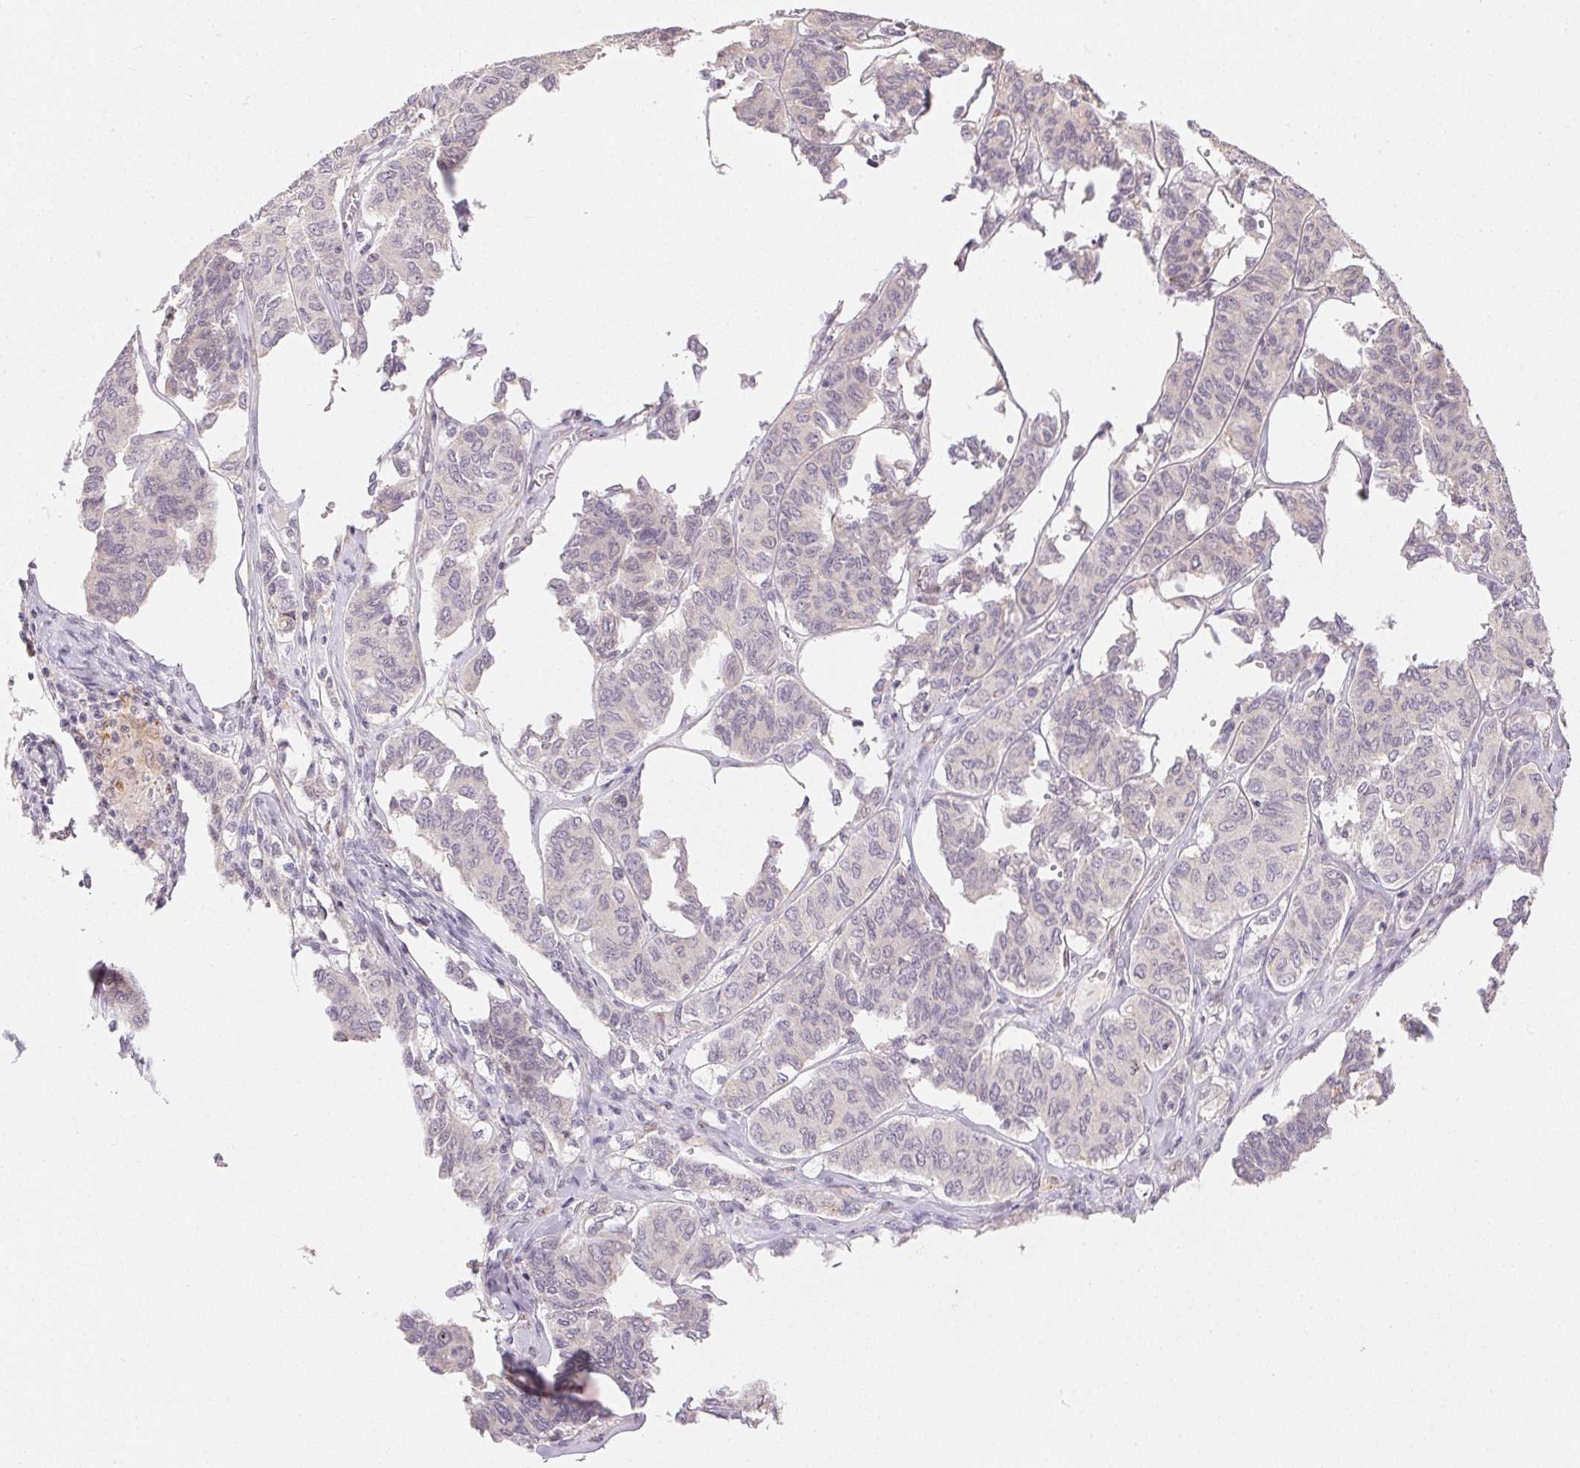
{"staining": {"intensity": "negative", "quantity": "none", "location": "none"}, "tissue": "ovarian cancer", "cell_type": "Tumor cells", "image_type": "cancer", "snomed": [{"axis": "morphology", "description": "Carcinoma, endometroid"}, {"axis": "topography", "description": "Ovary"}], "caption": "High power microscopy histopathology image of an immunohistochemistry (IHC) micrograph of endometroid carcinoma (ovarian), revealing no significant positivity in tumor cells.", "gene": "RPGRIP1", "patient": {"sex": "female", "age": 80}}